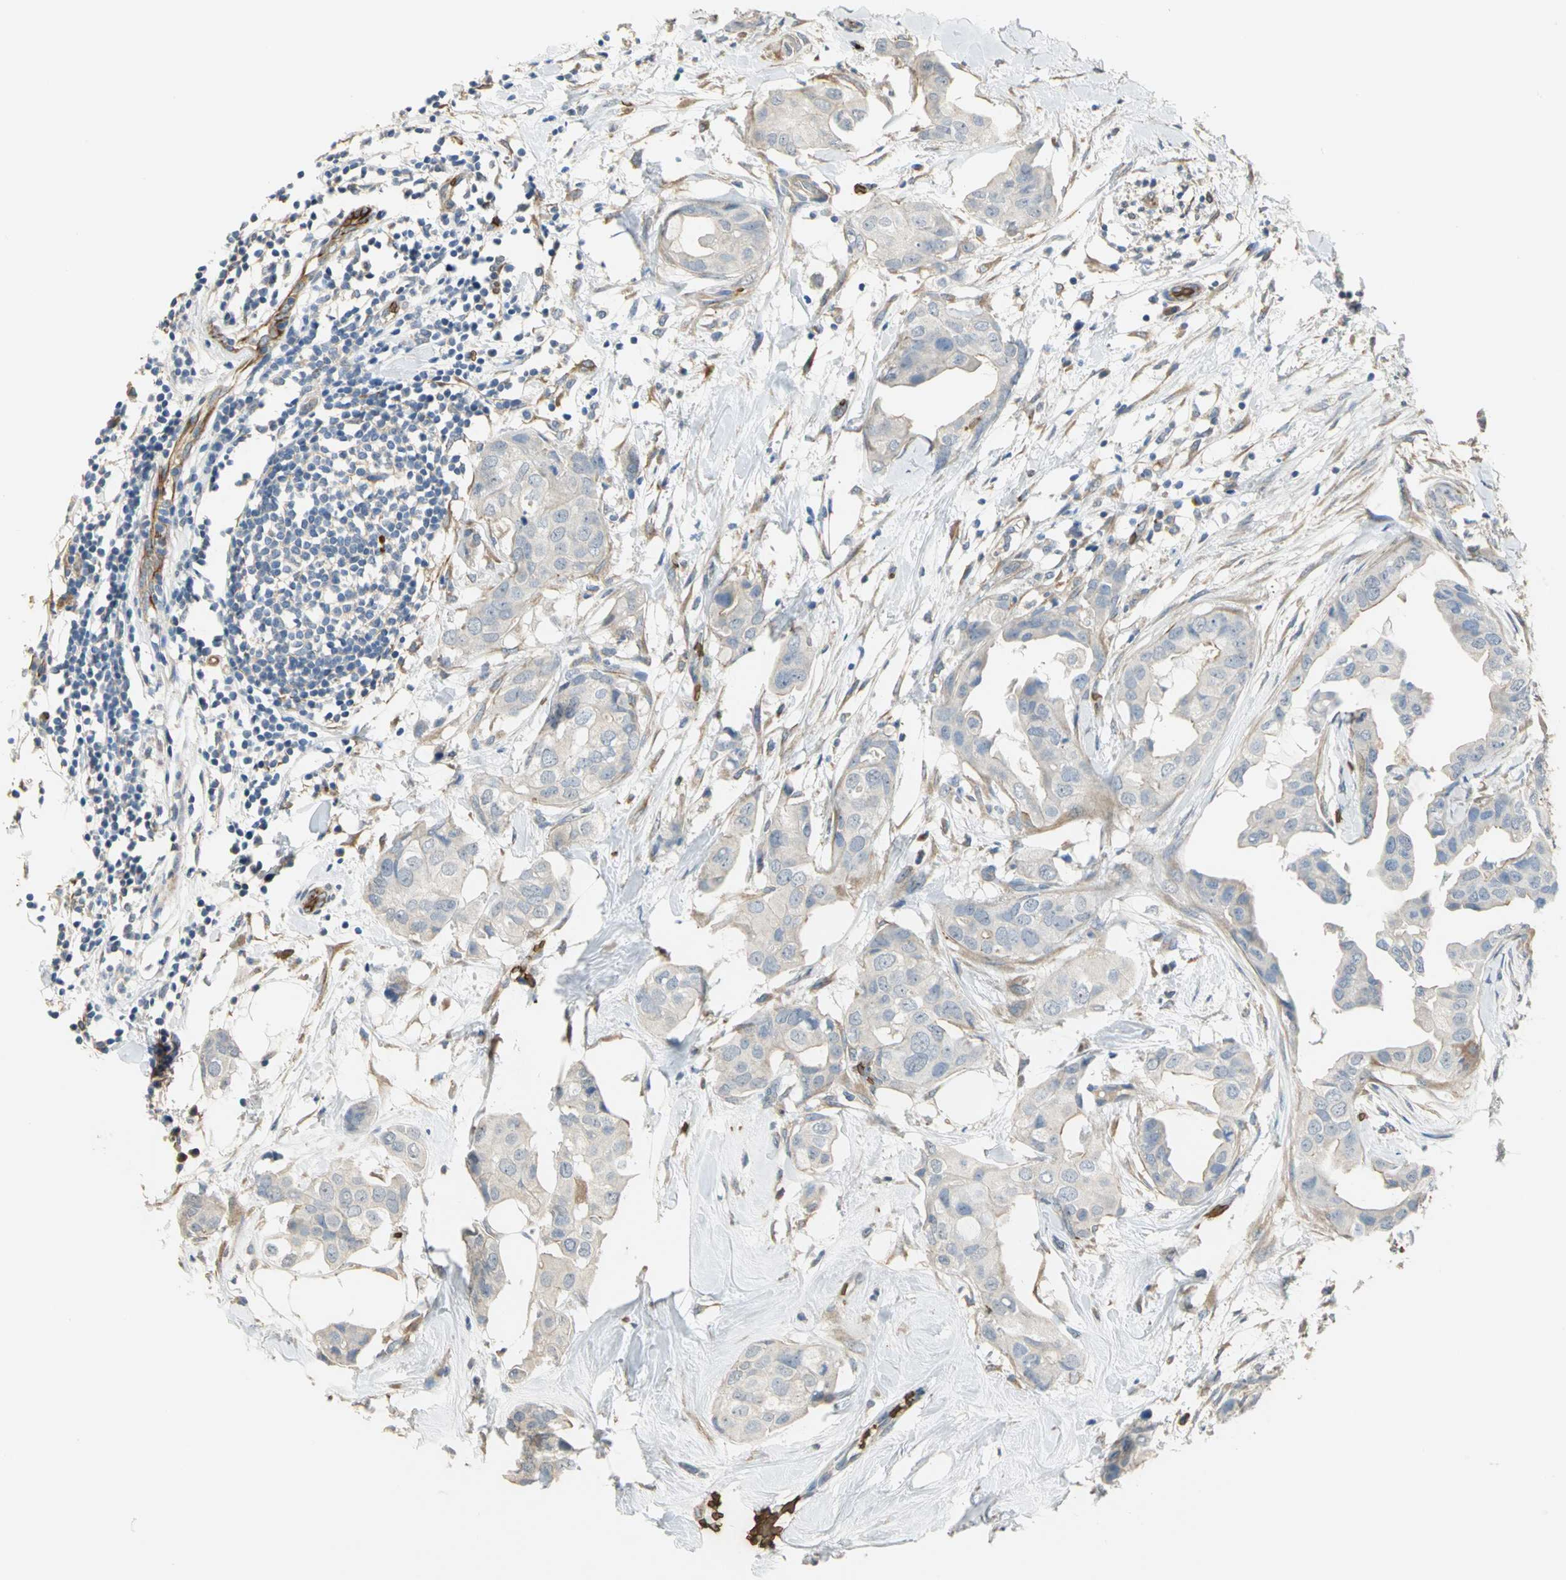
{"staining": {"intensity": "weak", "quantity": "25%-75%", "location": "cytoplasmic/membranous"}, "tissue": "breast cancer", "cell_type": "Tumor cells", "image_type": "cancer", "snomed": [{"axis": "morphology", "description": "Duct carcinoma"}, {"axis": "topography", "description": "Breast"}], "caption": "Immunohistochemistry (IHC) staining of breast cancer, which shows low levels of weak cytoplasmic/membranous positivity in approximately 25%-75% of tumor cells indicating weak cytoplasmic/membranous protein expression. The staining was performed using DAB (3,3'-diaminobenzidine) (brown) for protein detection and nuclei were counterstained in hematoxylin (blue).", "gene": "TREM1", "patient": {"sex": "female", "age": 40}}